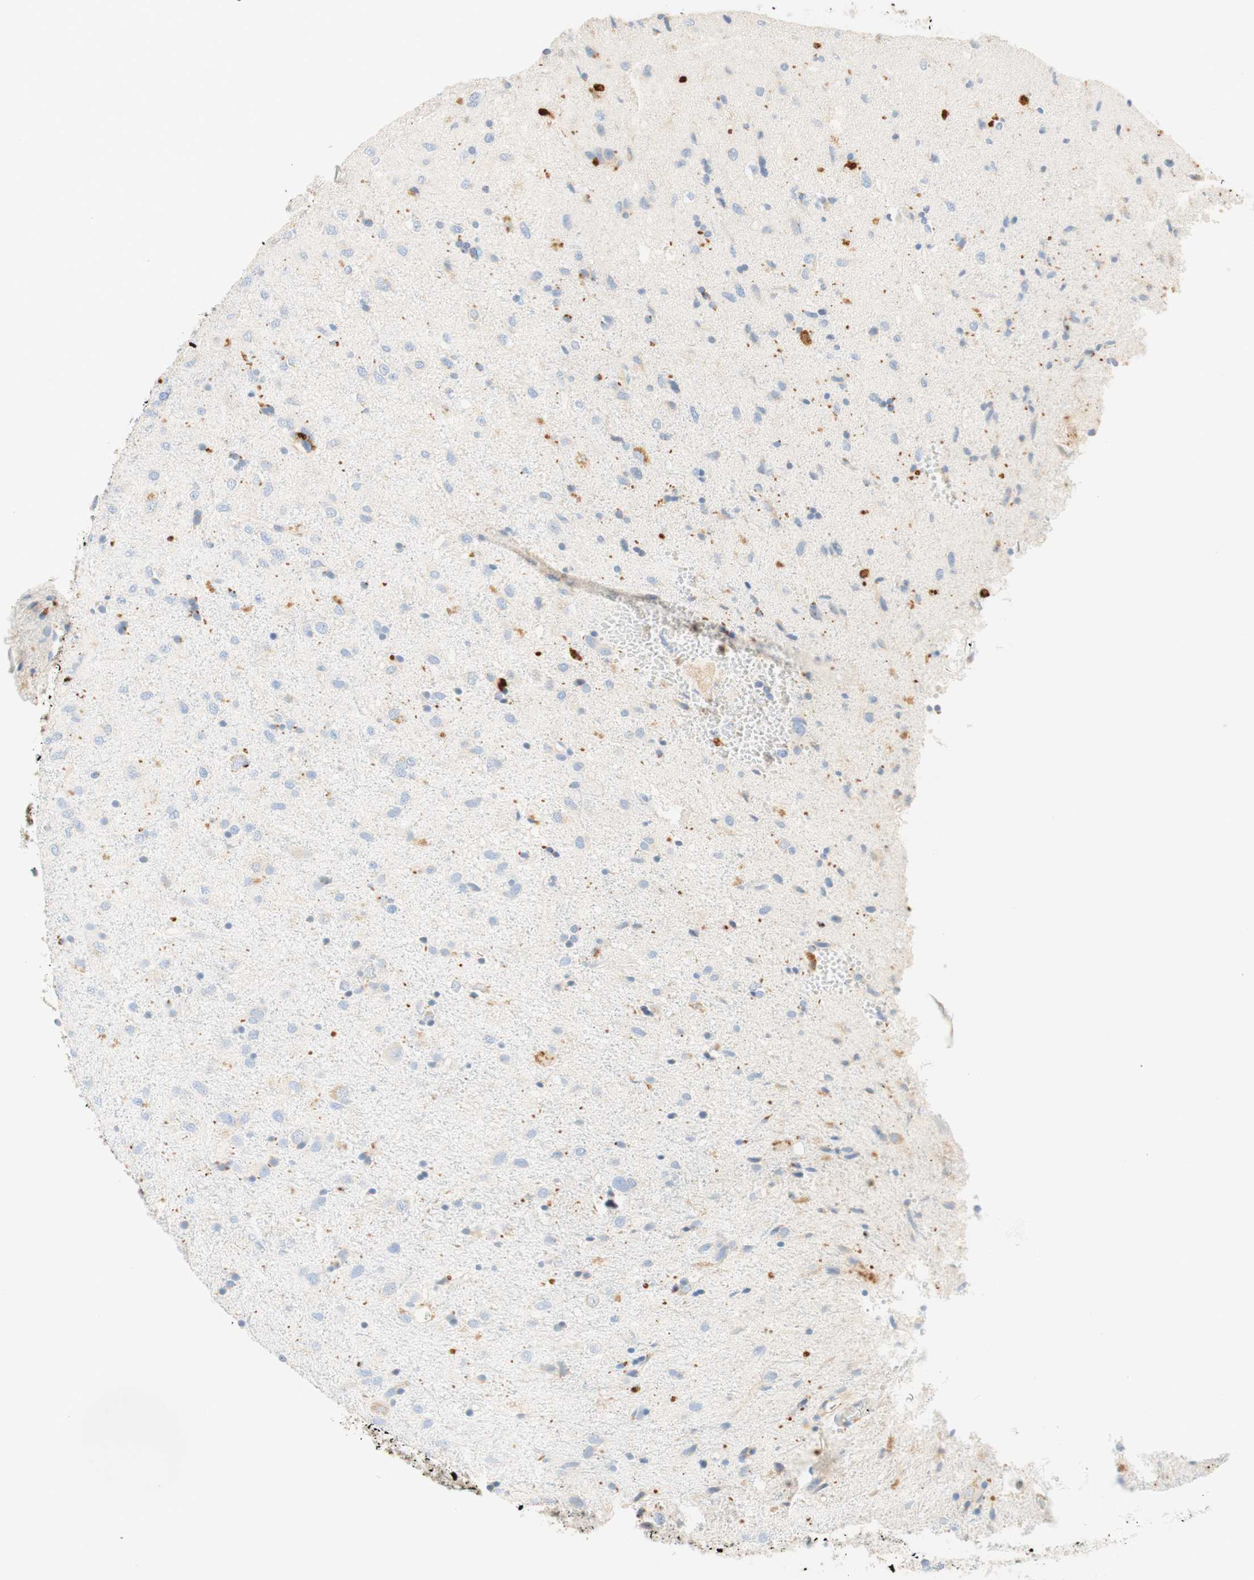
{"staining": {"intensity": "negative", "quantity": "none", "location": "none"}, "tissue": "glioma", "cell_type": "Tumor cells", "image_type": "cancer", "snomed": [{"axis": "morphology", "description": "Glioma, malignant, Low grade"}, {"axis": "topography", "description": "Brain"}], "caption": "The image exhibits no significant expression in tumor cells of glioma. (DAB (3,3'-diaminobenzidine) immunohistochemistry (IHC) with hematoxylin counter stain).", "gene": "CD63", "patient": {"sex": "male", "age": 77}}